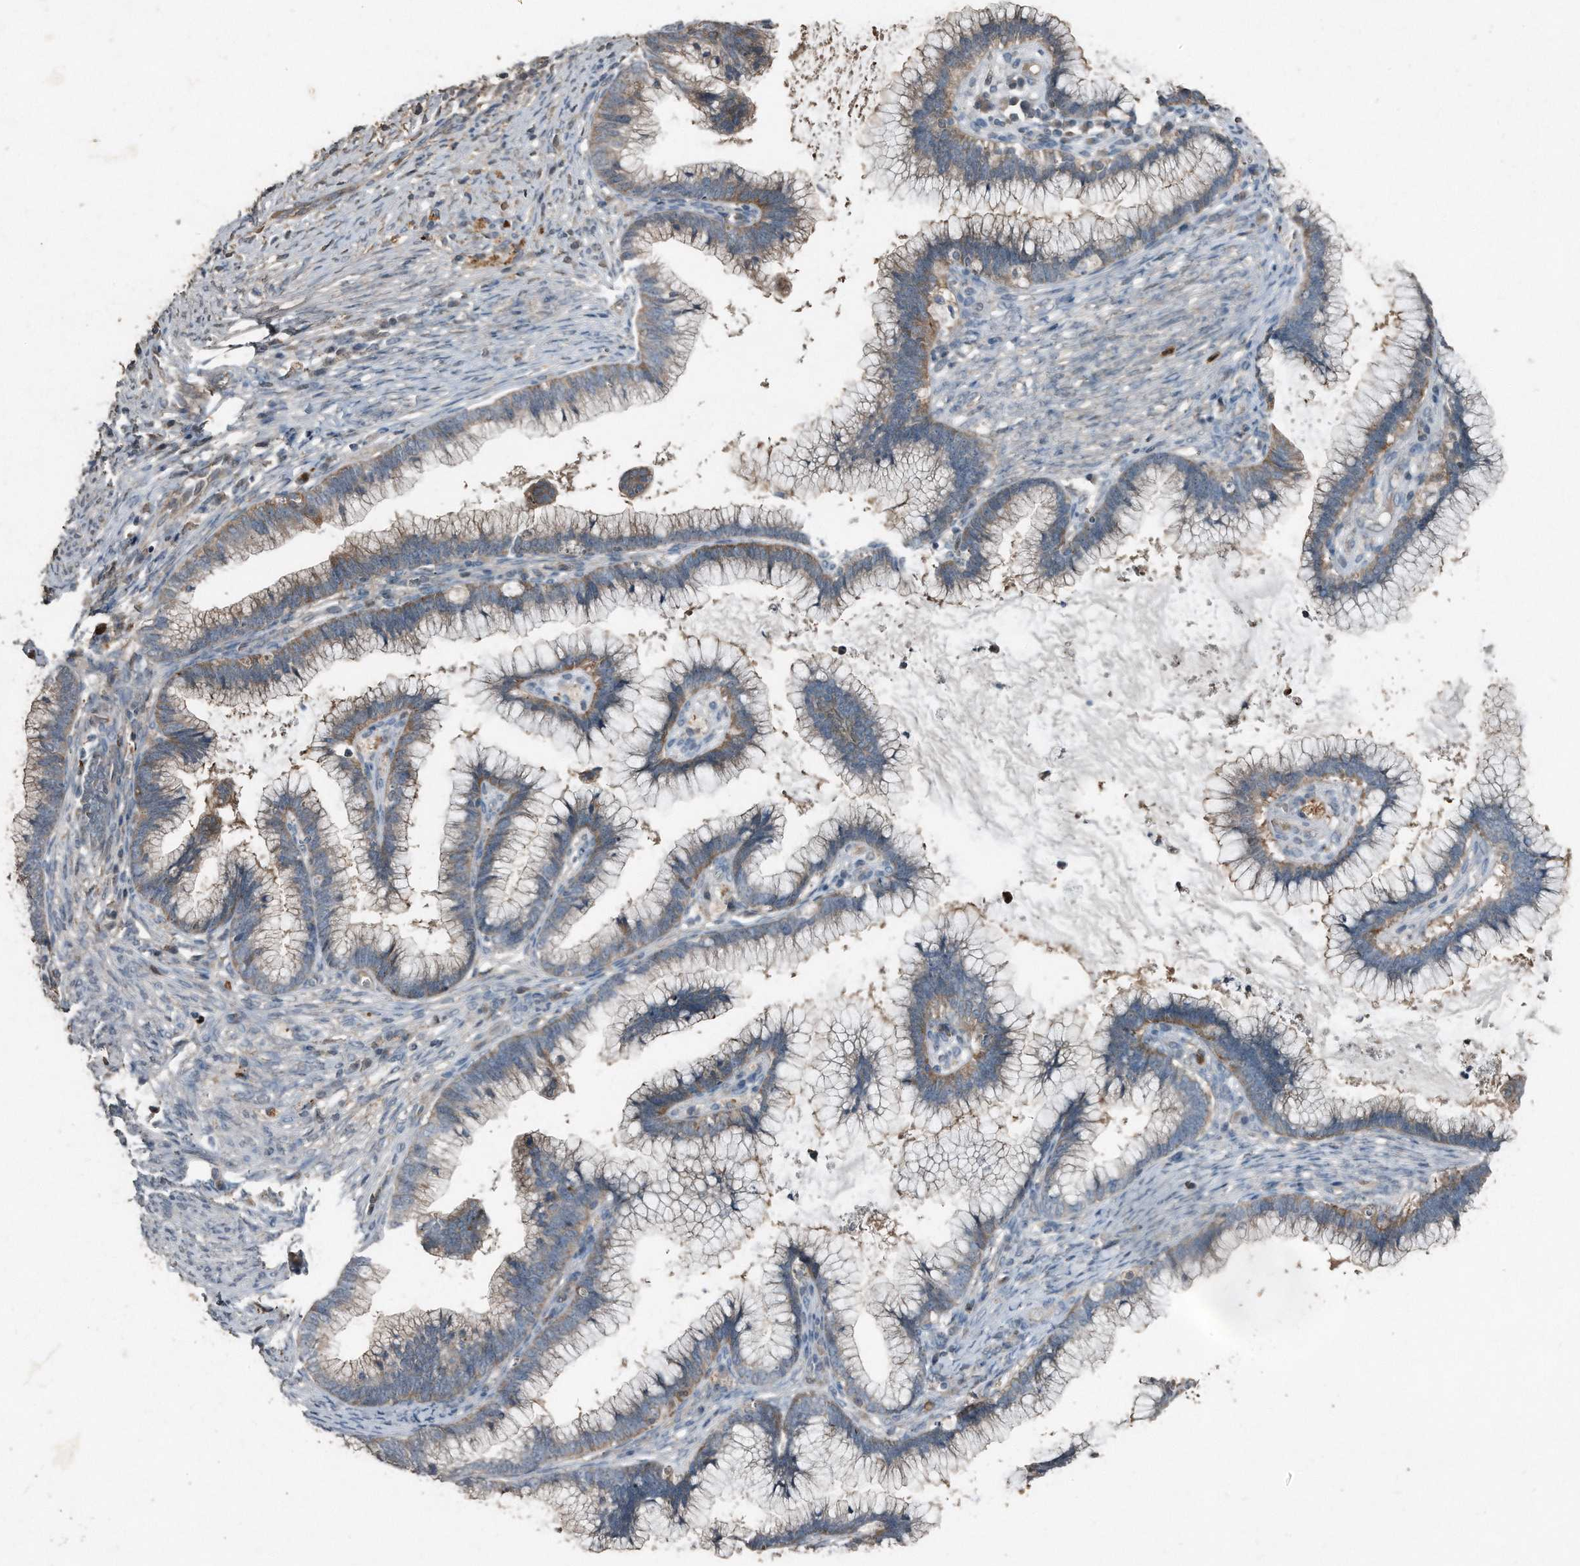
{"staining": {"intensity": "moderate", "quantity": "25%-75%", "location": "cytoplasmic/membranous"}, "tissue": "cervical cancer", "cell_type": "Tumor cells", "image_type": "cancer", "snomed": [{"axis": "morphology", "description": "Adenocarcinoma, NOS"}, {"axis": "topography", "description": "Cervix"}], "caption": "Immunohistochemistry (DAB (3,3'-diaminobenzidine)) staining of human cervical cancer demonstrates moderate cytoplasmic/membranous protein positivity in approximately 25%-75% of tumor cells. (IHC, brightfield microscopy, high magnification).", "gene": "C9", "patient": {"sex": "female", "age": 36}}